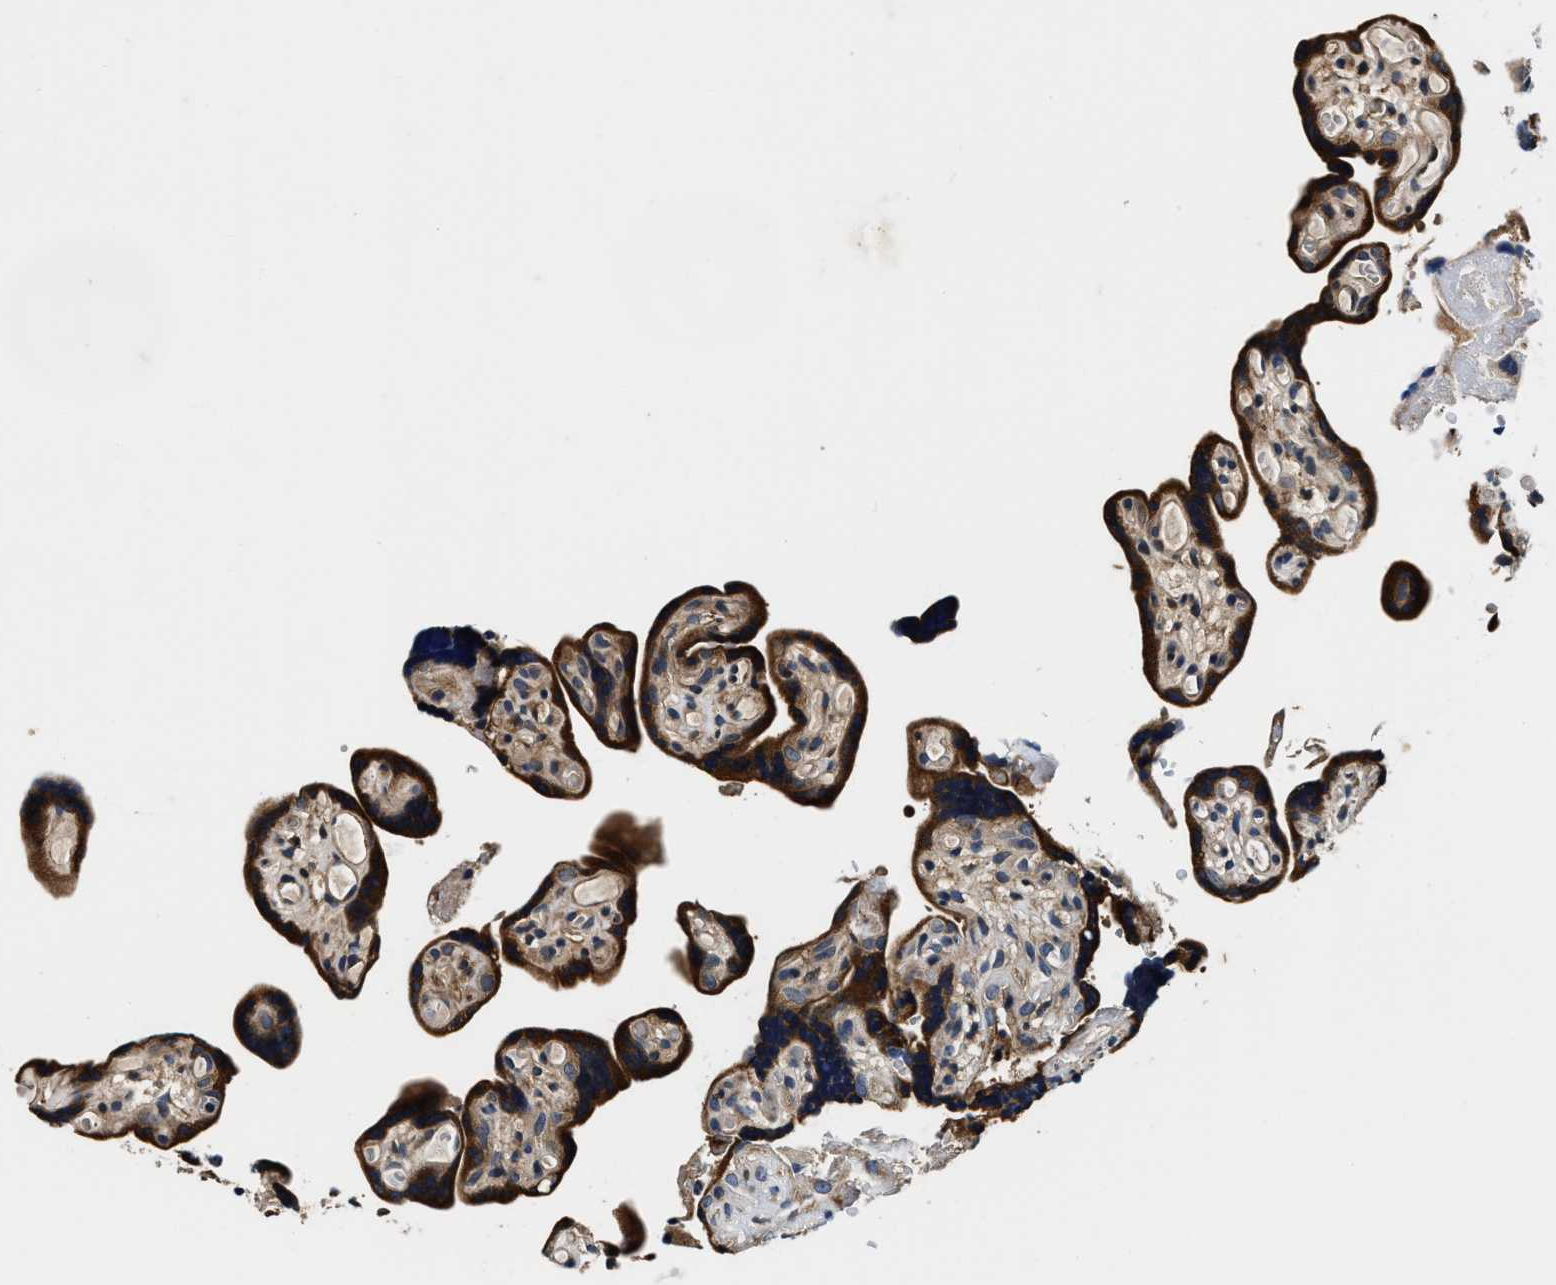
{"staining": {"intensity": "moderate", "quantity": ">75%", "location": "cytoplasmic/membranous"}, "tissue": "placenta", "cell_type": "Decidual cells", "image_type": "normal", "snomed": [{"axis": "morphology", "description": "Normal tissue, NOS"}, {"axis": "topography", "description": "Placenta"}], "caption": "An image of placenta stained for a protein reveals moderate cytoplasmic/membranous brown staining in decidual cells. The staining was performed using DAB, with brown indicating positive protein expression. Nuclei are stained blue with hematoxylin.", "gene": "PI4KB", "patient": {"sex": "female", "age": 30}}